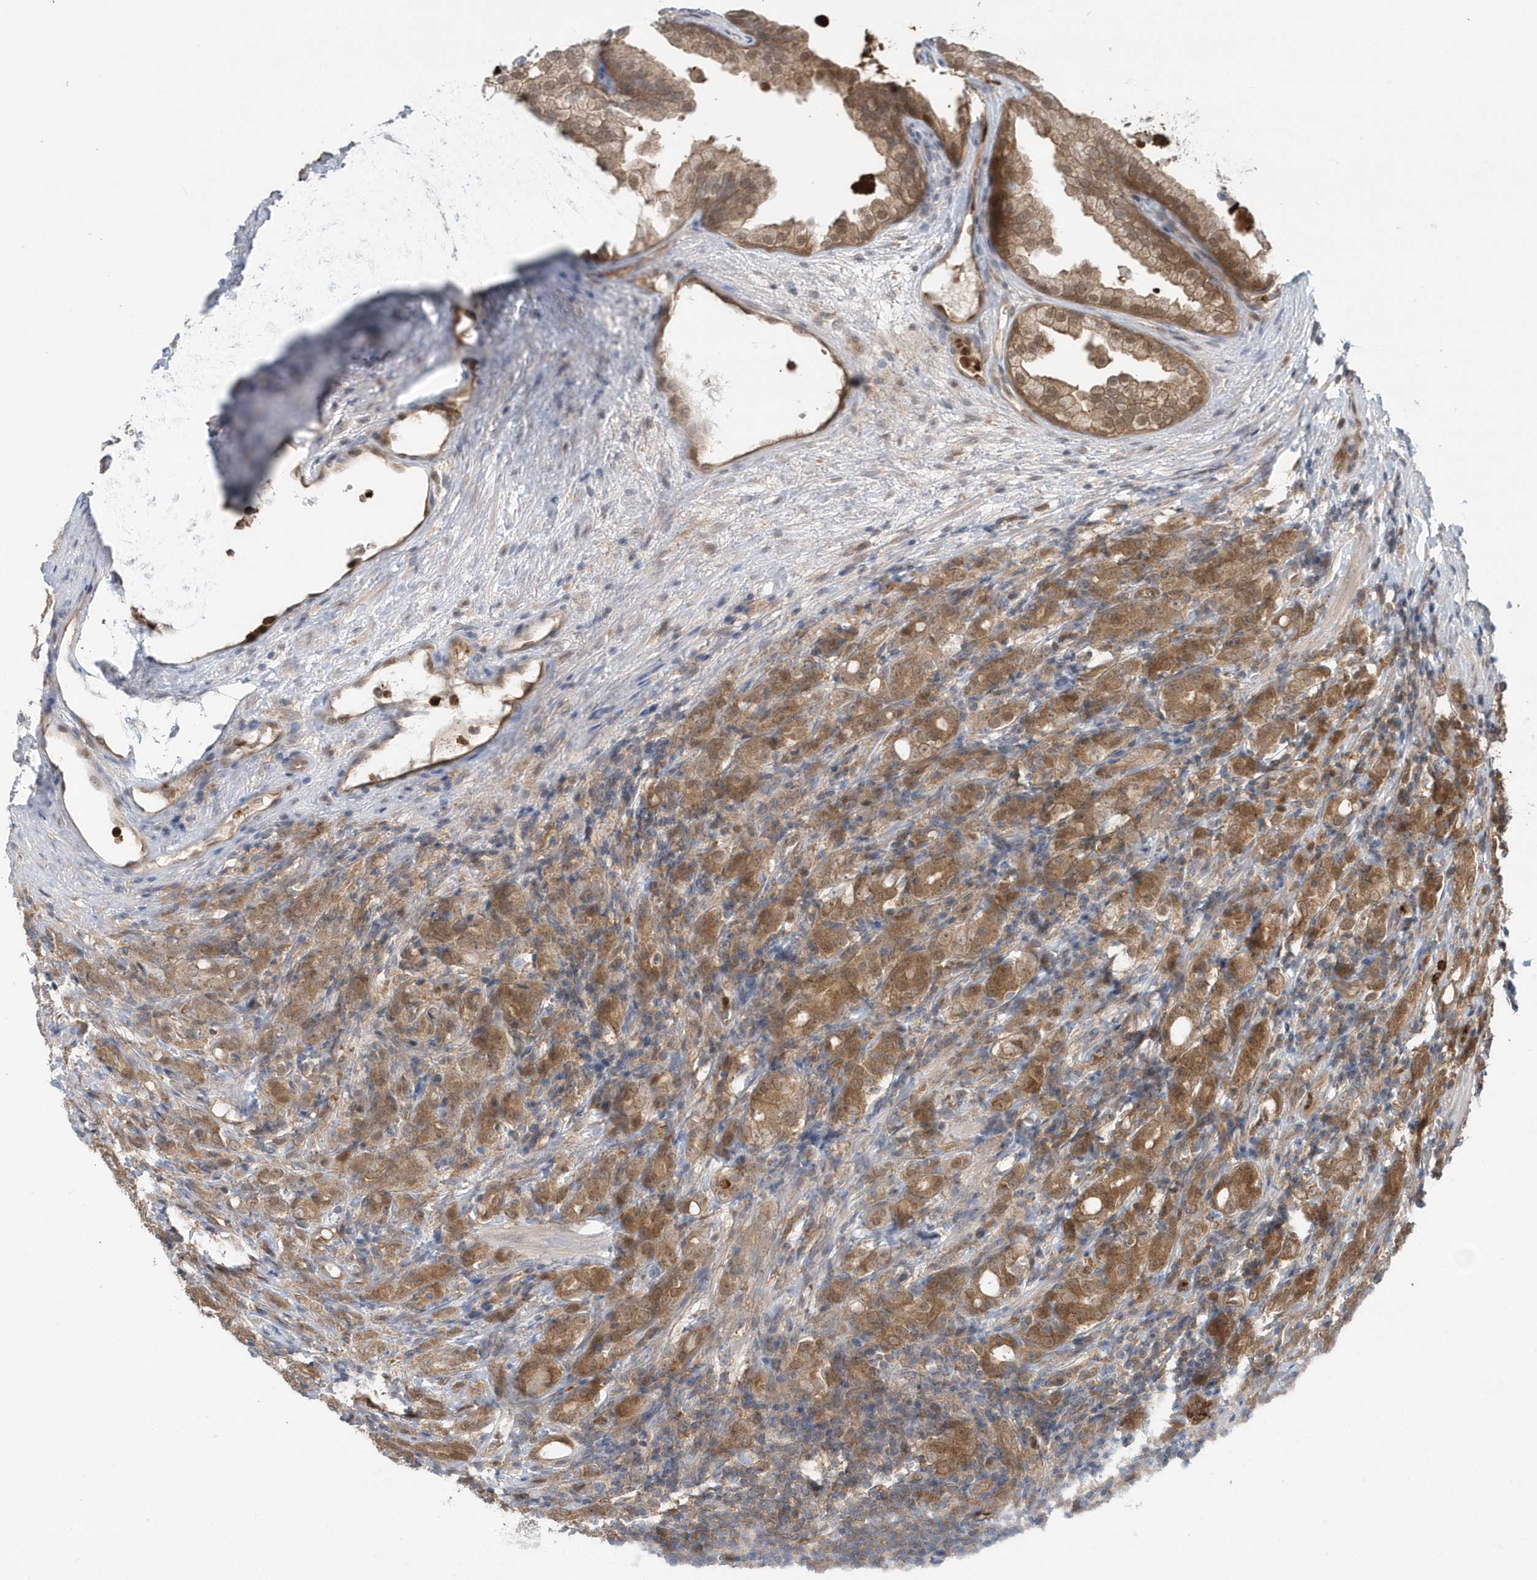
{"staining": {"intensity": "moderate", "quantity": ">75%", "location": "cytoplasmic/membranous"}, "tissue": "prostate cancer", "cell_type": "Tumor cells", "image_type": "cancer", "snomed": [{"axis": "morphology", "description": "Adenocarcinoma, High grade"}, {"axis": "topography", "description": "Prostate"}], "caption": "Protein staining exhibits moderate cytoplasmic/membranous expression in about >75% of tumor cells in high-grade adenocarcinoma (prostate).", "gene": "RNF7", "patient": {"sex": "male", "age": 62}}